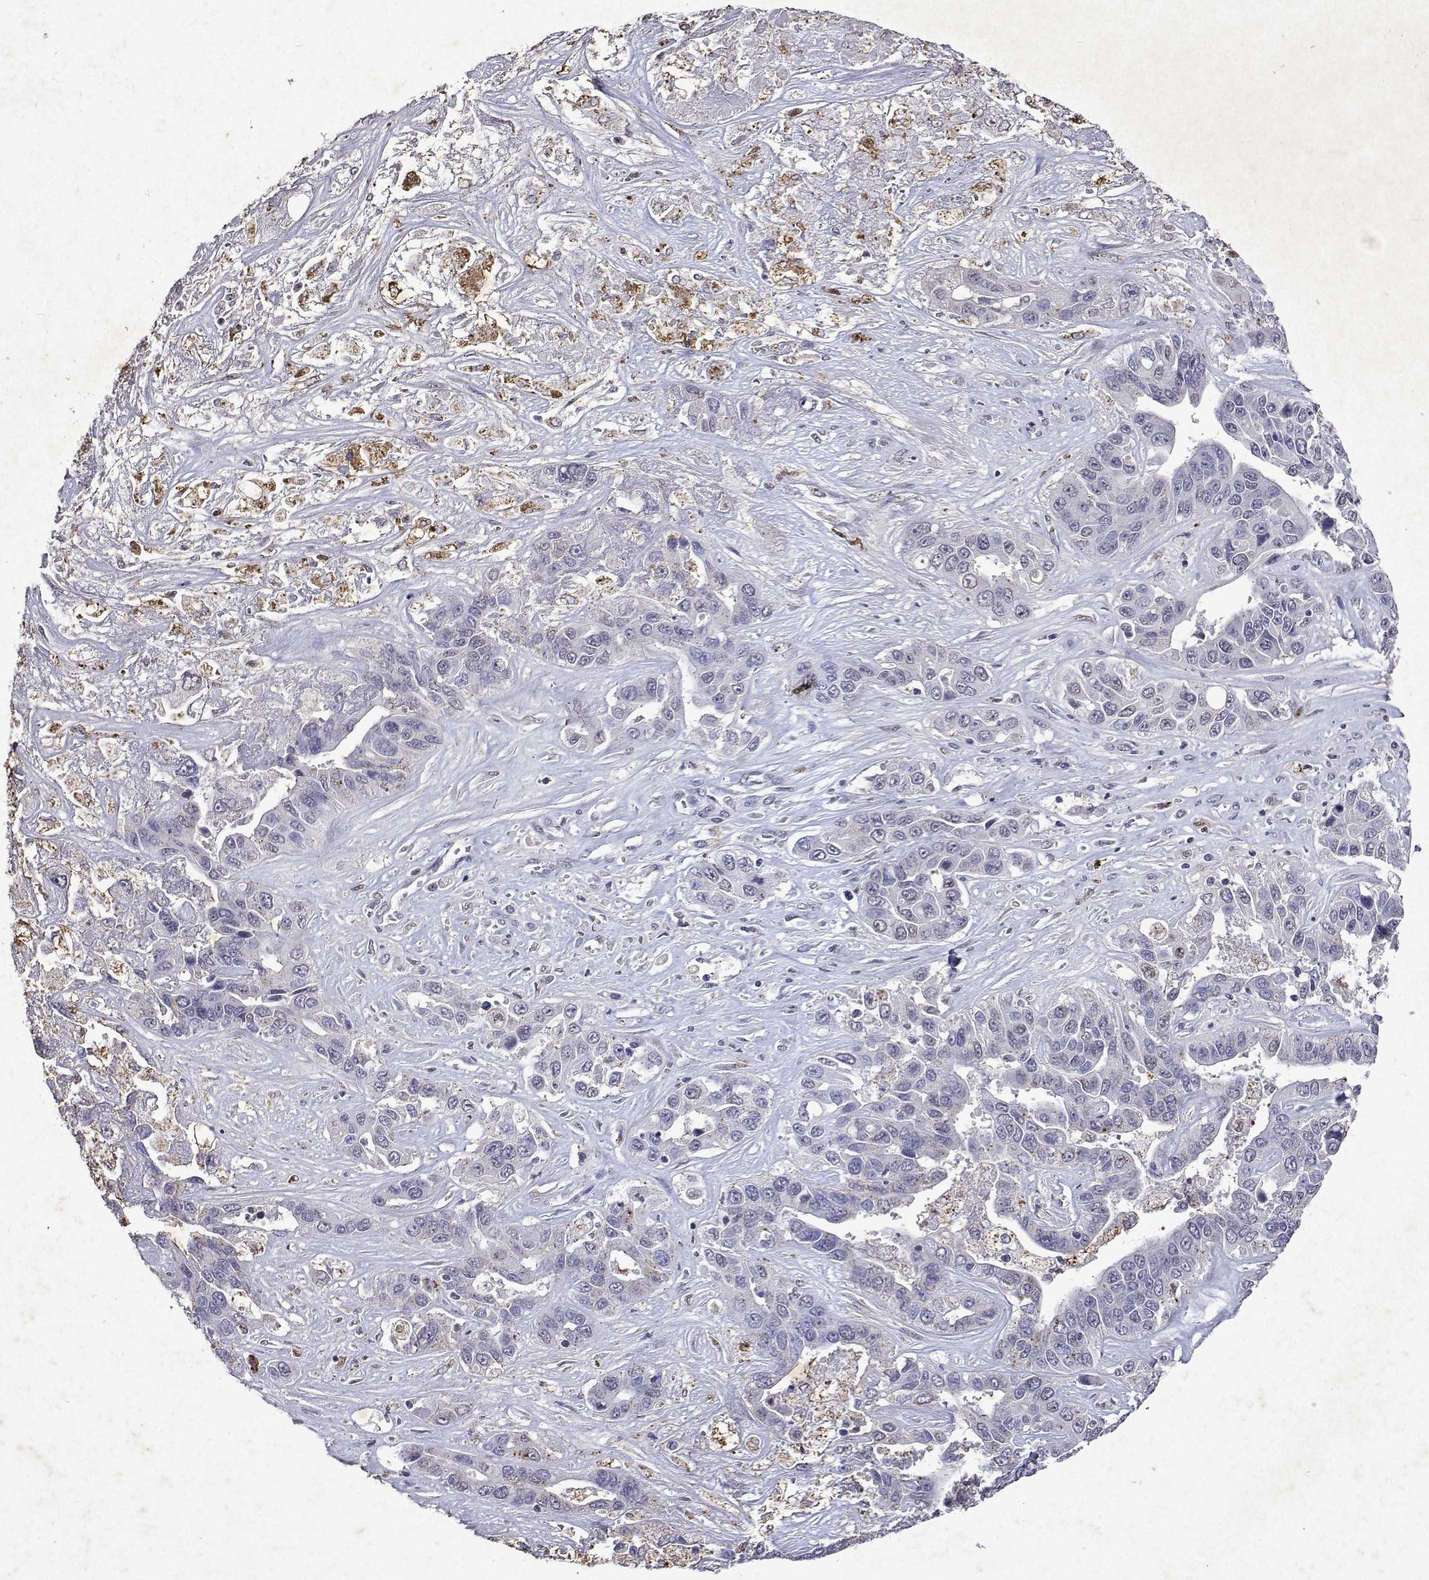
{"staining": {"intensity": "negative", "quantity": "none", "location": "none"}, "tissue": "liver cancer", "cell_type": "Tumor cells", "image_type": "cancer", "snomed": [{"axis": "morphology", "description": "Cholangiocarcinoma"}, {"axis": "topography", "description": "Liver"}], "caption": "Histopathology image shows no significant protein expression in tumor cells of liver cancer.", "gene": "DUSP28", "patient": {"sex": "female", "age": 52}}